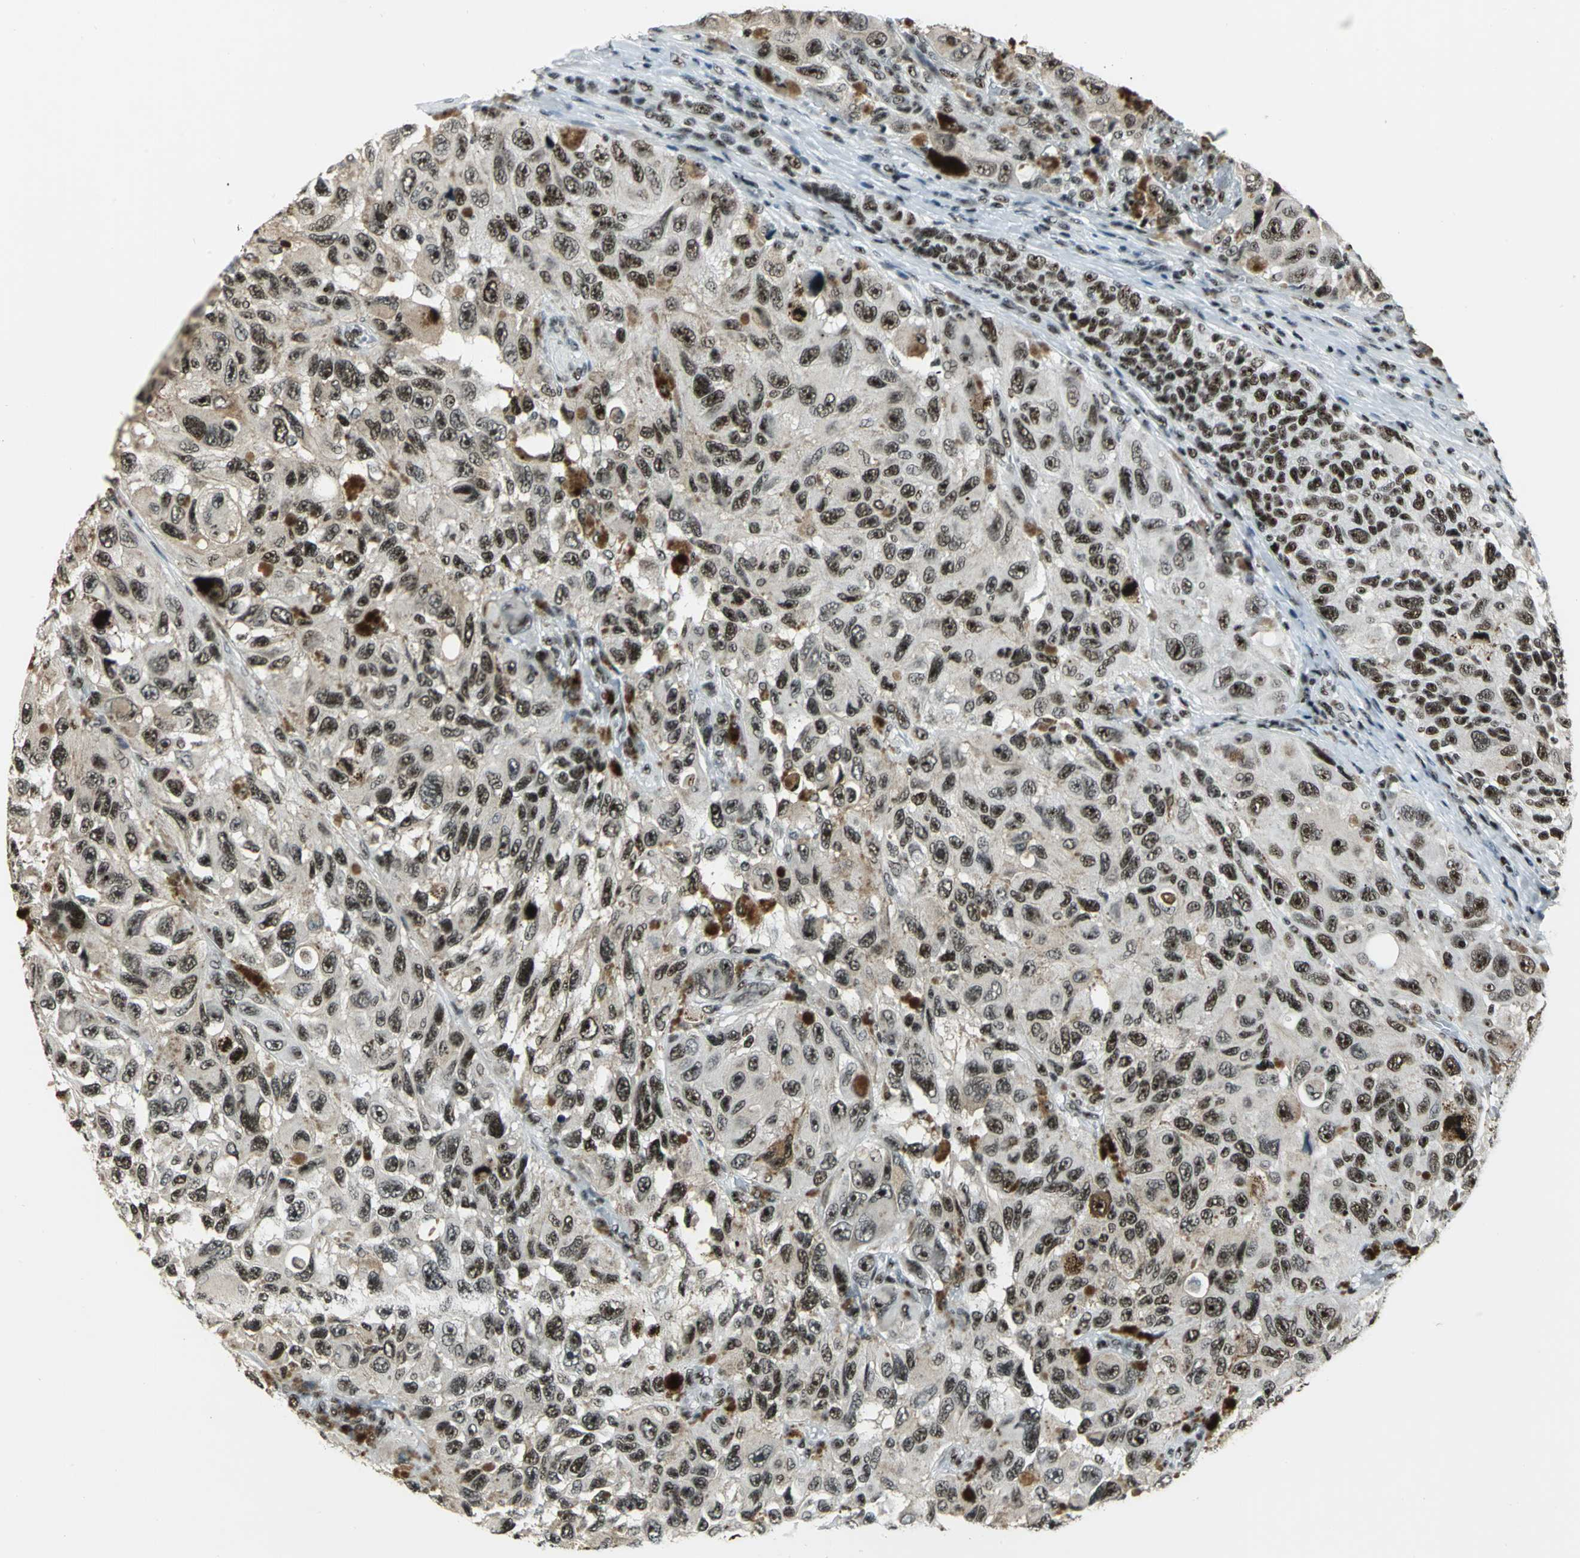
{"staining": {"intensity": "moderate", "quantity": "25%-75%", "location": "nuclear"}, "tissue": "melanoma", "cell_type": "Tumor cells", "image_type": "cancer", "snomed": [{"axis": "morphology", "description": "Malignant melanoma, NOS"}, {"axis": "topography", "description": "Skin"}], "caption": "Malignant melanoma stained with a brown dye displays moderate nuclear positive staining in about 25%-75% of tumor cells.", "gene": "UBTF", "patient": {"sex": "female", "age": 73}}